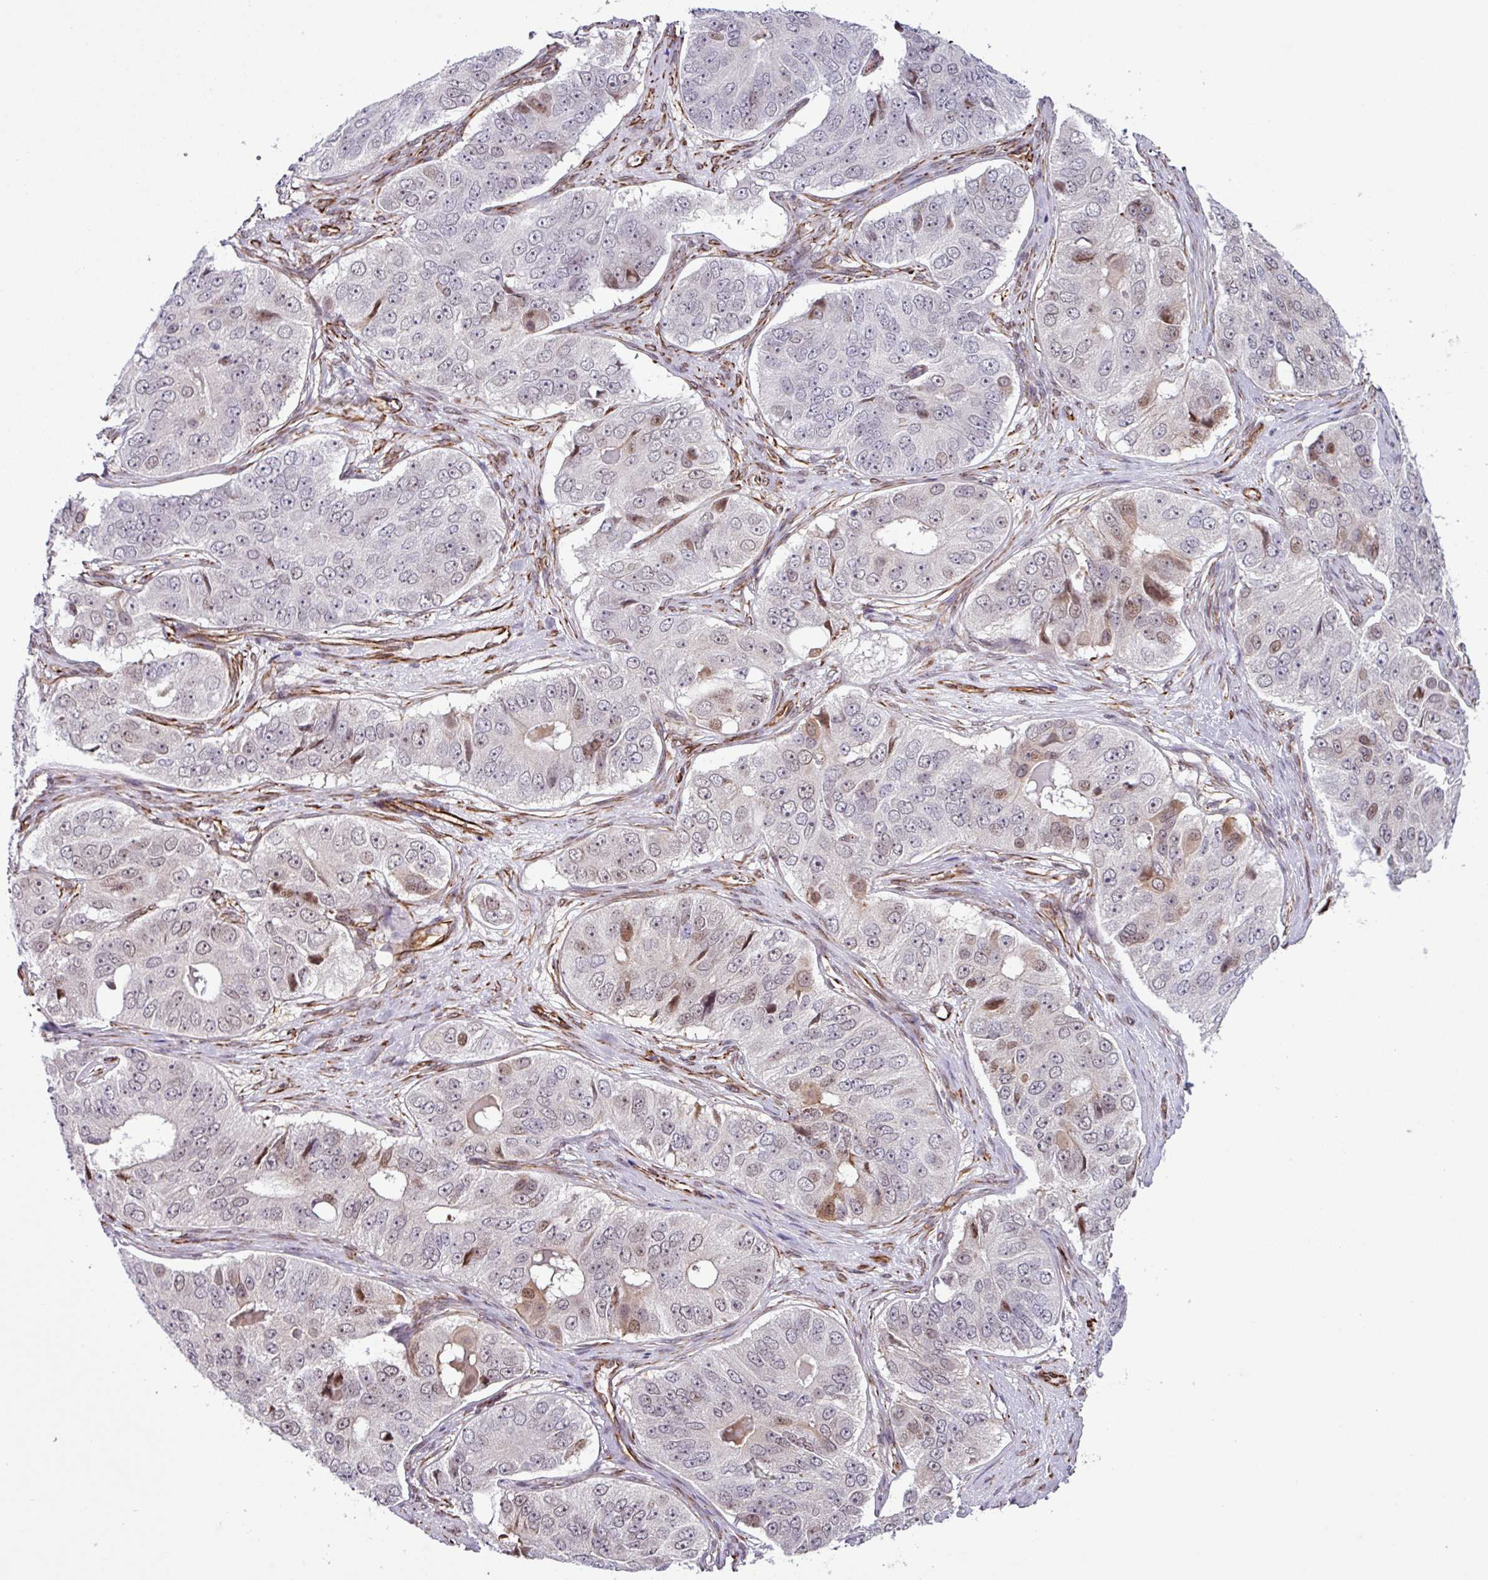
{"staining": {"intensity": "weak", "quantity": "<25%", "location": "nuclear"}, "tissue": "ovarian cancer", "cell_type": "Tumor cells", "image_type": "cancer", "snomed": [{"axis": "morphology", "description": "Carcinoma, endometroid"}, {"axis": "topography", "description": "Ovary"}], "caption": "A histopathology image of endometroid carcinoma (ovarian) stained for a protein exhibits no brown staining in tumor cells.", "gene": "CHD3", "patient": {"sex": "female", "age": 51}}